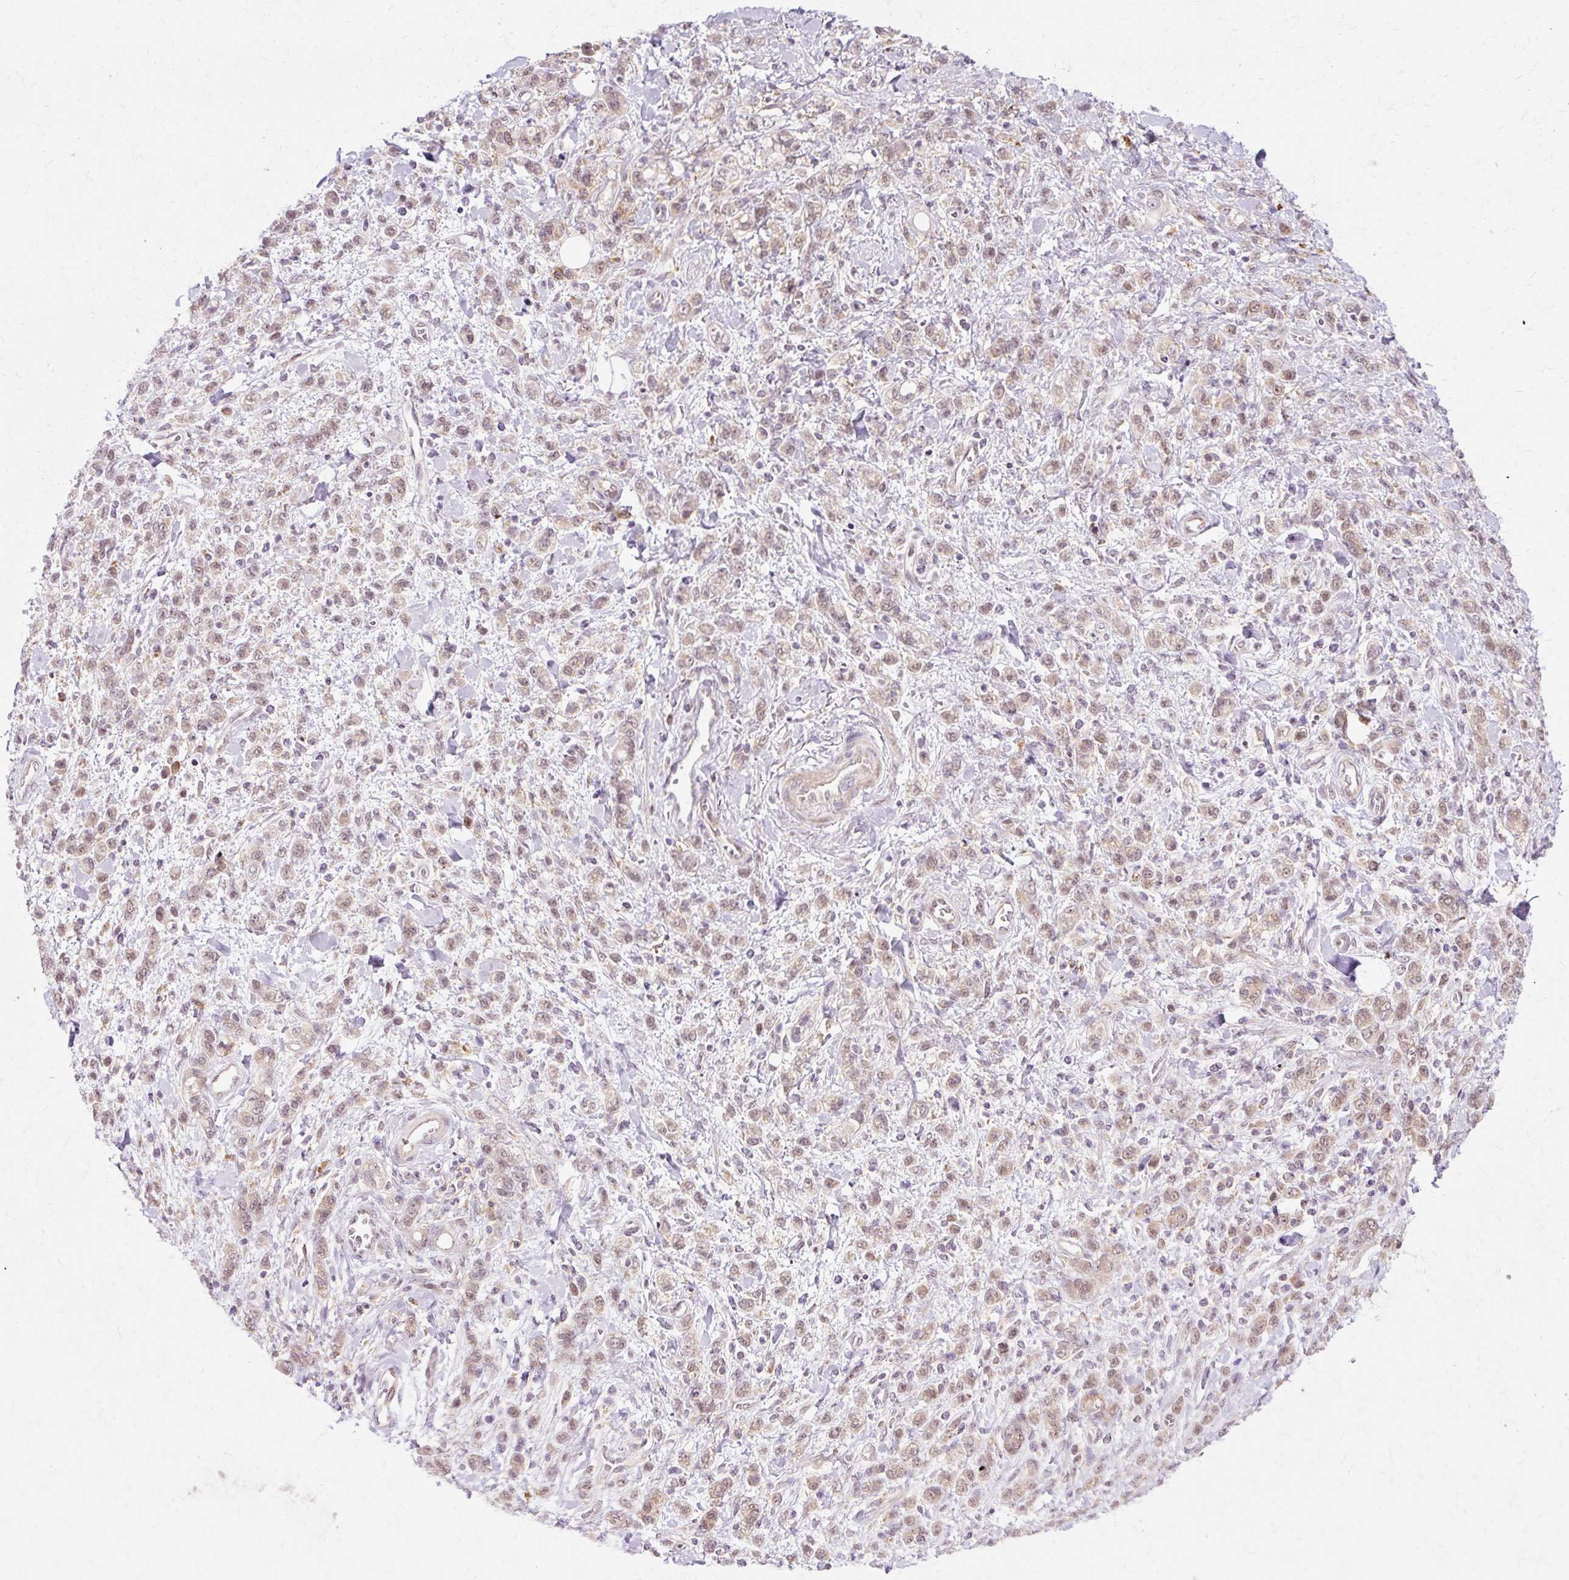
{"staining": {"intensity": "weak", "quantity": ">75%", "location": "cytoplasmic/membranous,nuclear"}, "tissue": "stomach cancer", "cell_type": "Tumor cells", "image_type": "cancer", "snomed": [{"axis": "morphology", "description": "Adenocarcinoma, NOS"}, {"axis": "topography", "description": "Stomach"}], "caption": "Weak cytoplasmic/membranous and nuclear protein staining is present in approximately >75% of tumor cells in stomach adenocarcinoma. Nuclei are stained in blue.", "gene": "GEMIN2", "patient": {"sex": "male", "age": 77}}